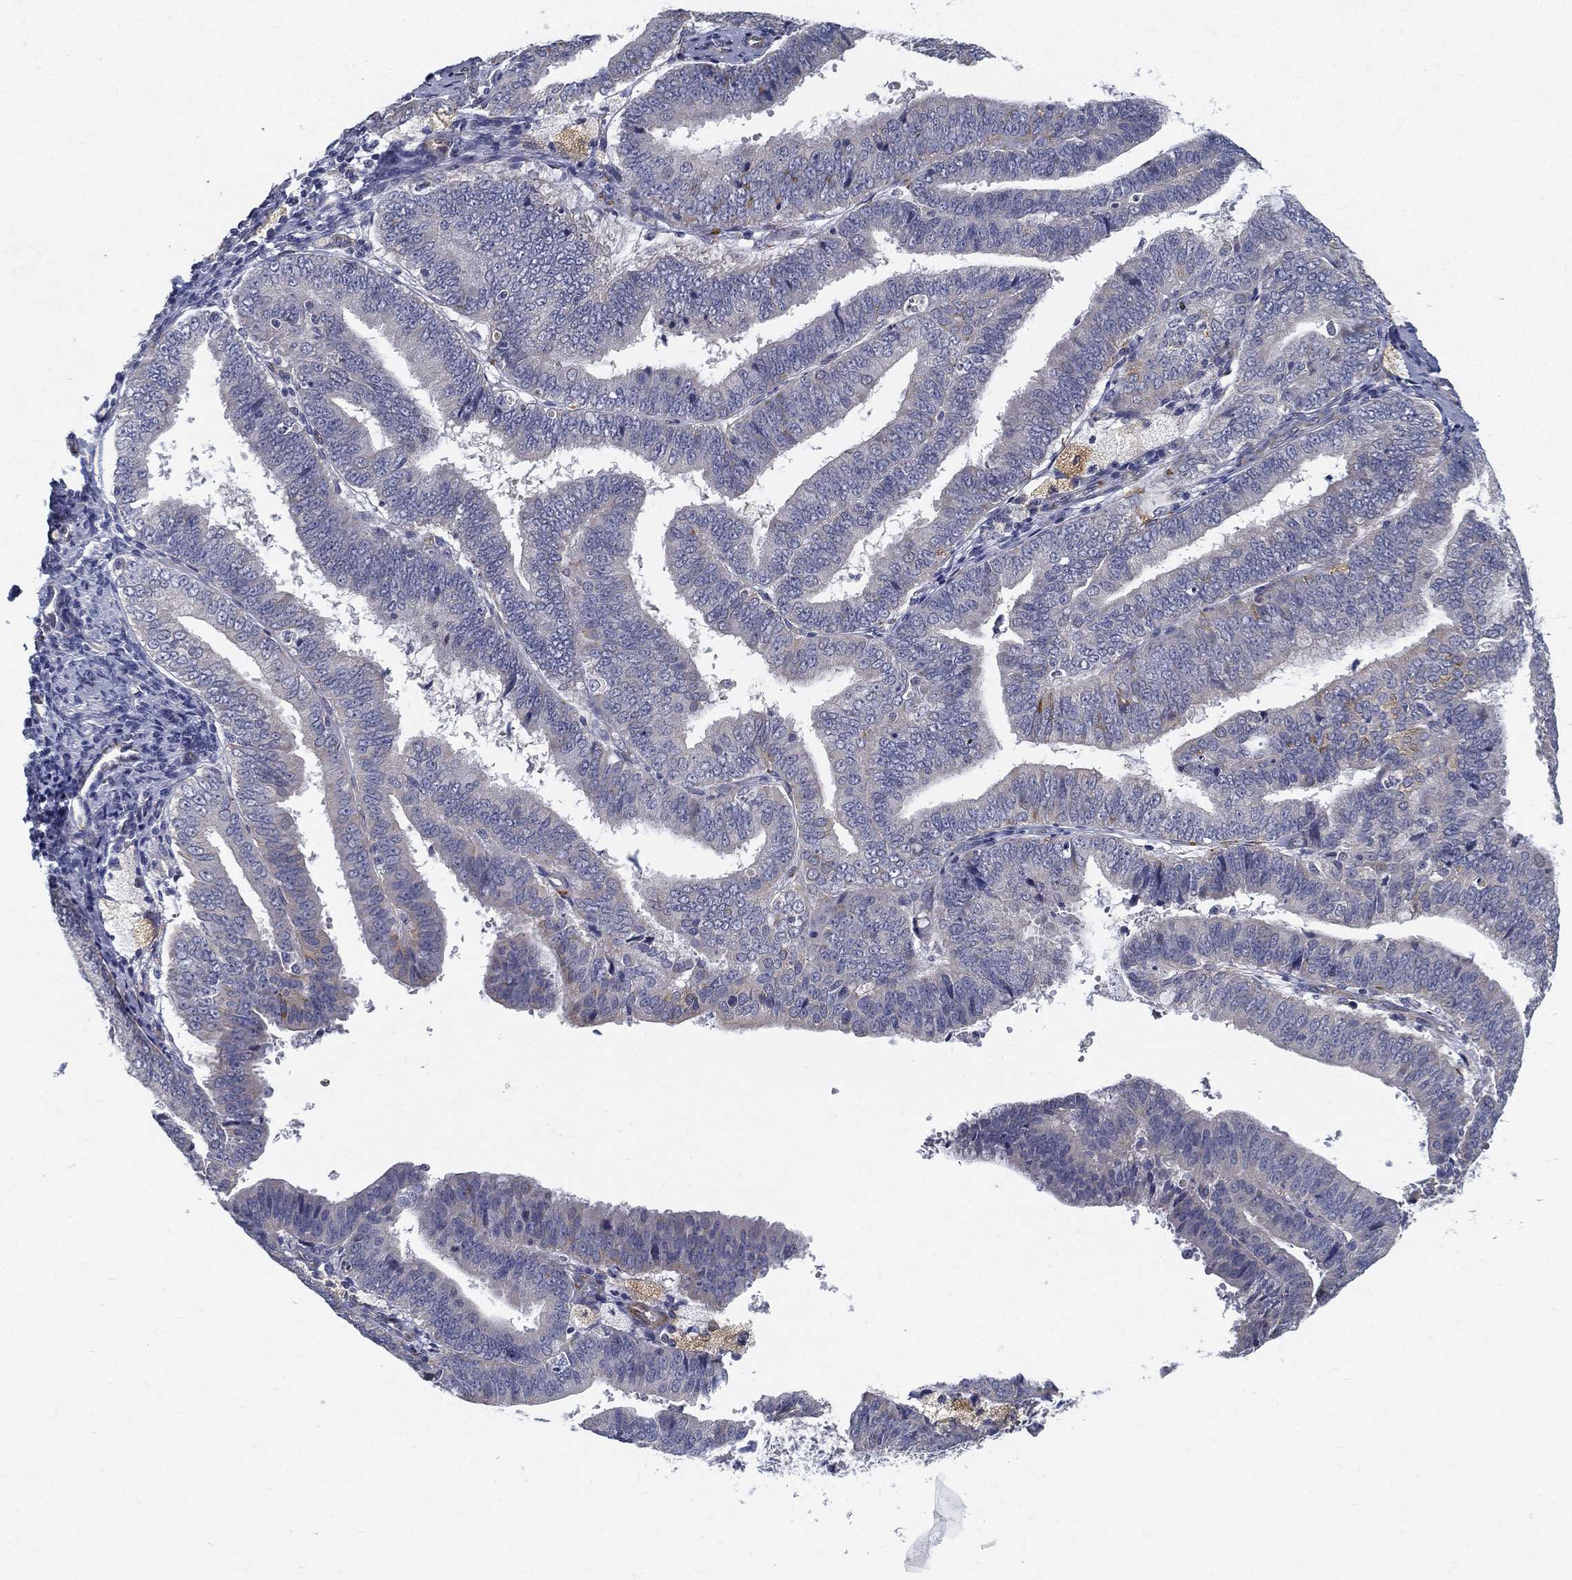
{"staining": {"intensity": "negative", "quantity": "none", "location": "none"}, "tissue": "endometrial cancer", "cell_type": "Tumor cells", "image_type": "cancer", "snomed": [{"axis": "morphology", "description": "Adenocarcinoma, NOS"}, {"axis": "topography", "description": "Endometrium"}], "caption": "This photomicrograph is of endometrial cancer stained with immunohistochemistry to label a protein in brown with the nuclei are counter-stained blue. There is no positivity in tumor cells. The staining was performed using DAB to visualize the protein expression in brown, while the nuclei were stained in blue with hematoxylin (Magnification: 20x).", "gene": "LRRC56", "patient": {"sex": "female", "age": 63}}